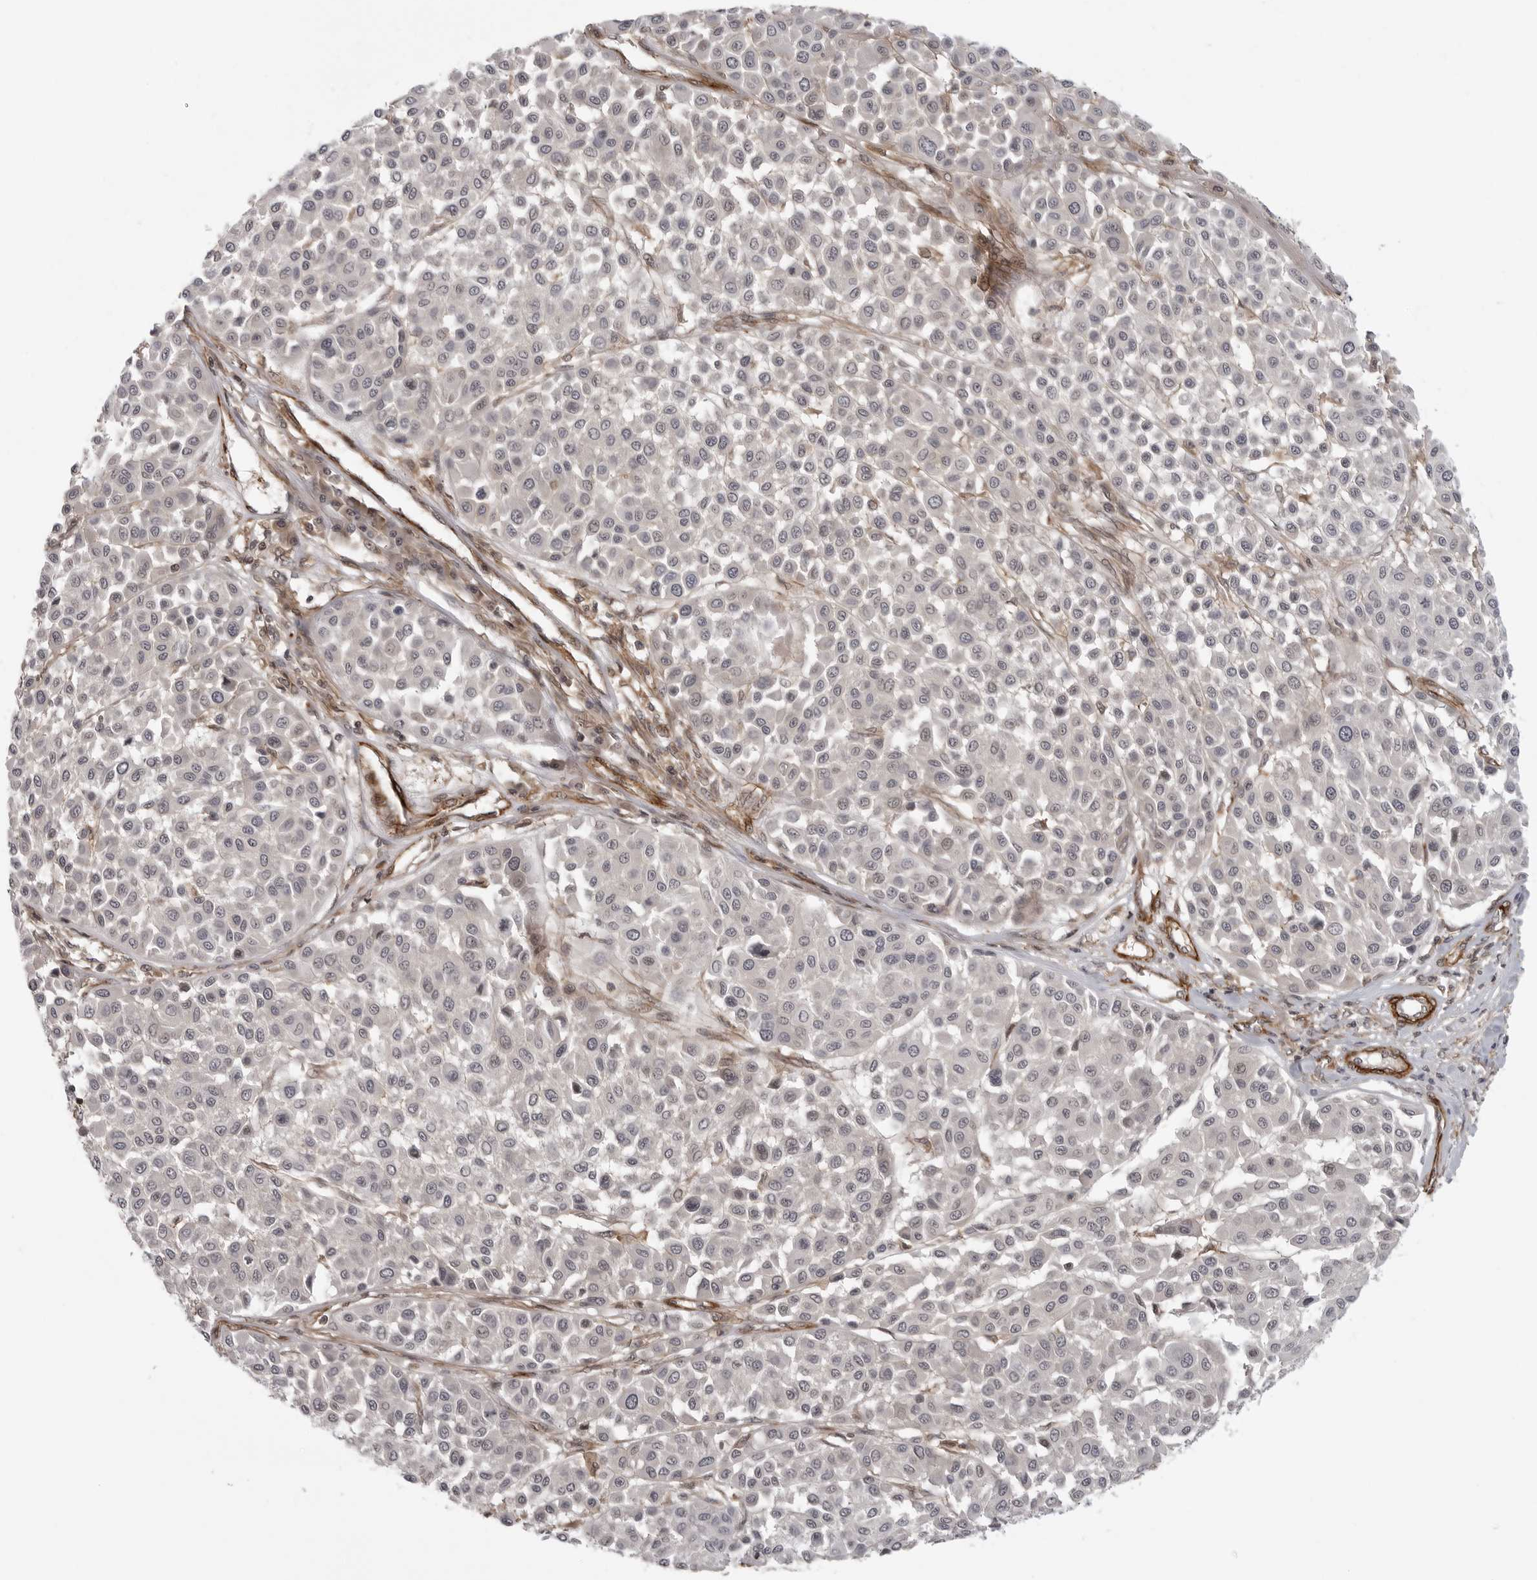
{"staining": {"intensity": "negative", "quantity": "none", "location": "none"}, "tissue": "melanoma", "cell_type": "Tumor cells", "image_type": "cancer", "snomed": [{"axis": "morphology", "description": "Malignant melanoma, Metastatic site"}, {"axis": "topography", "description": "Soft tissue"}], "caption": "High magnification brightfield microscopy of malignant melanoma (metastatic site) stained with DAB (3,3'-diaminobenzidine) (brown) and counterstained with hematoxylin (blue): tumor cells show no significant staining. (DAB (3,3'-diaminobenzidine) immunohistochemistry (IHC), high magnification).", "gene": "TUT4", "patient": {"sex": "male", "age": 41}}